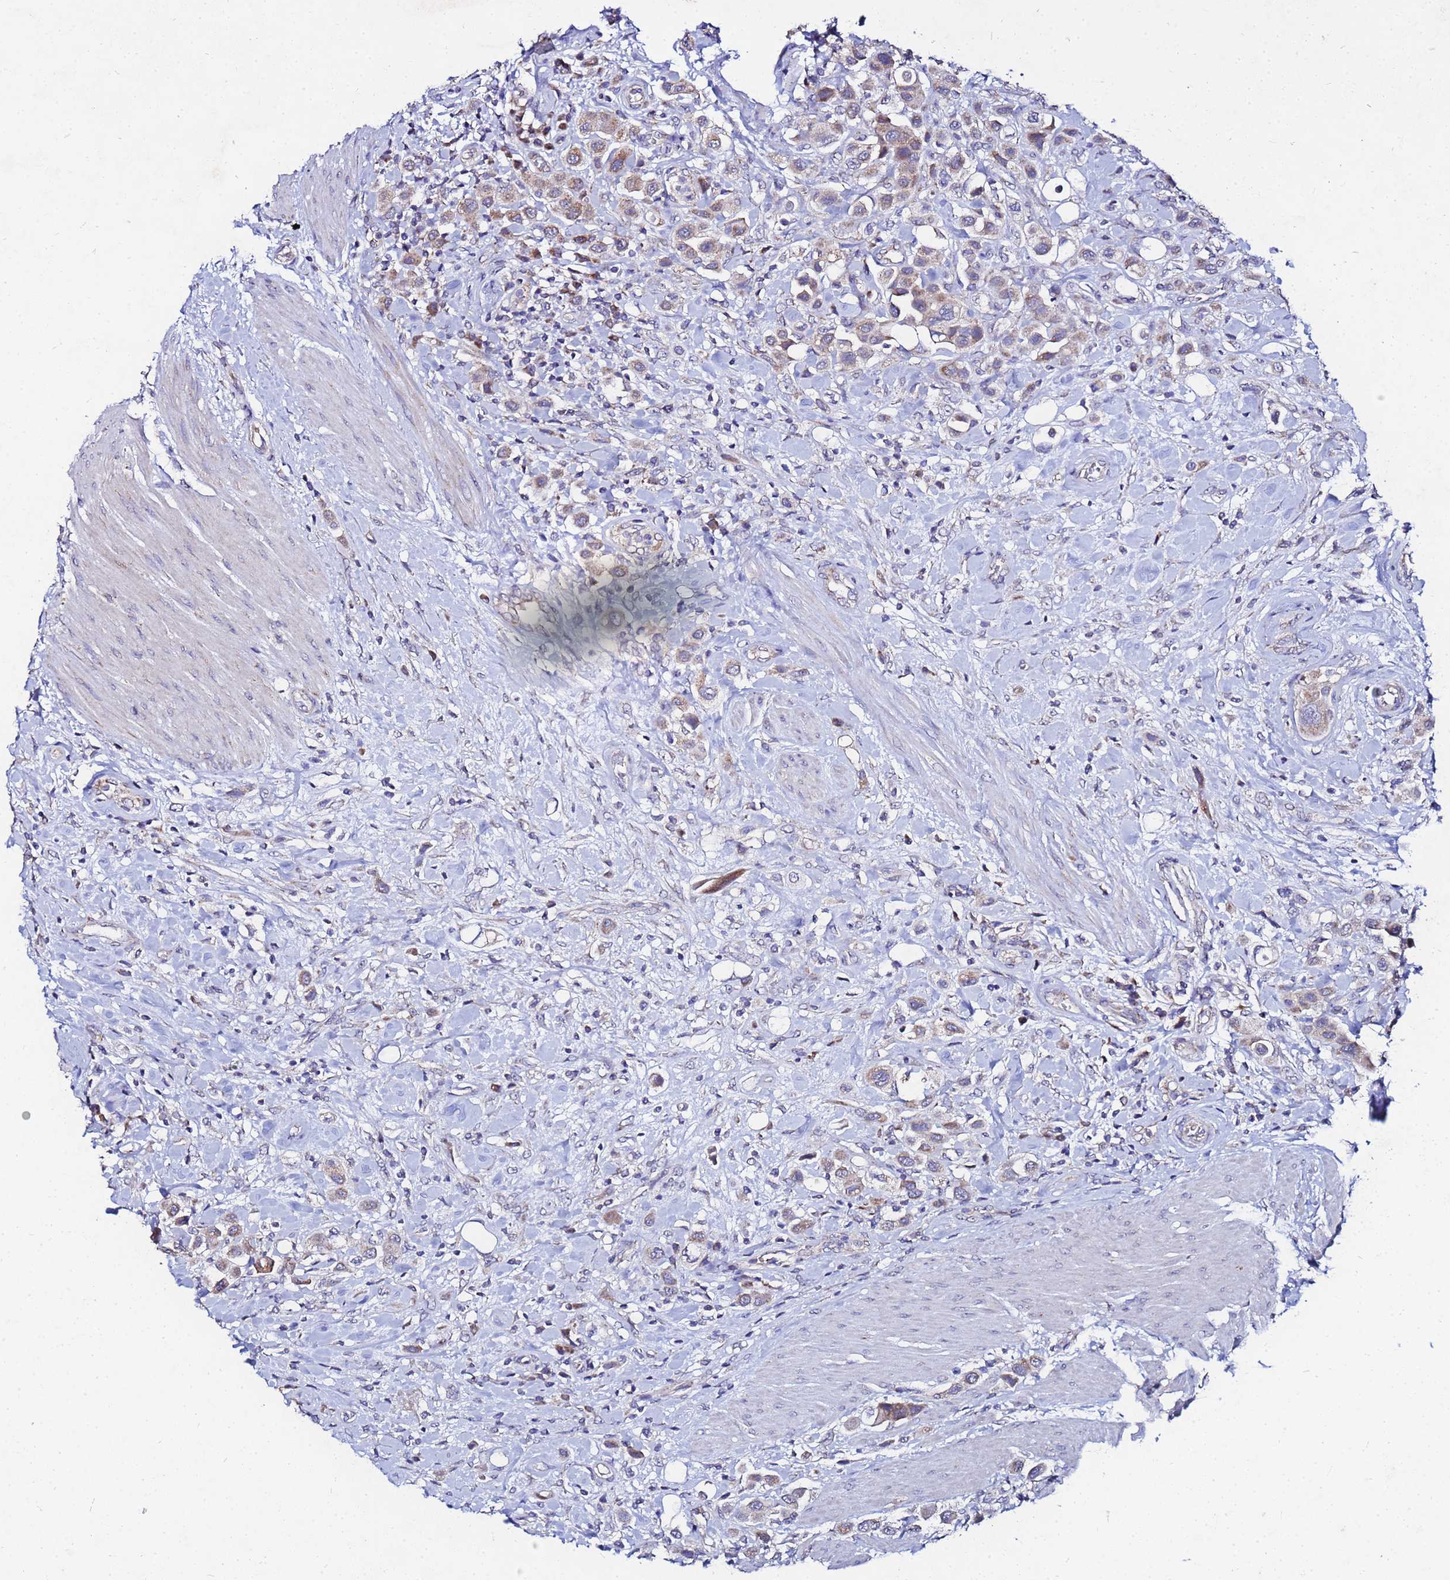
{"staining": {"intensity": "weak", "quantity": ">75%", "location": "cytoplasmic/membranous"}, "tissue": "urothelial cancer", "cell_type": "Tumor cells", "image_type": "cancer", "snomed": [{"axis": "morphology", "description": "Urothelial carcinoma, High grade"}, {"axis": "topography", "description": "Urinary bladder"}], "caption": "Immunohistochemistry (DAB) staining of urothelial cancer displays weak cytoplasmic/membranous protein staining in approximately >75% of tumor cells. (Stains: DAB in brown, nuclei in blue, Microscopy: brightfield microscopy at high magnification).", "gene": "FAHD2A", "patient": {"sex": "male", "age": 50}}